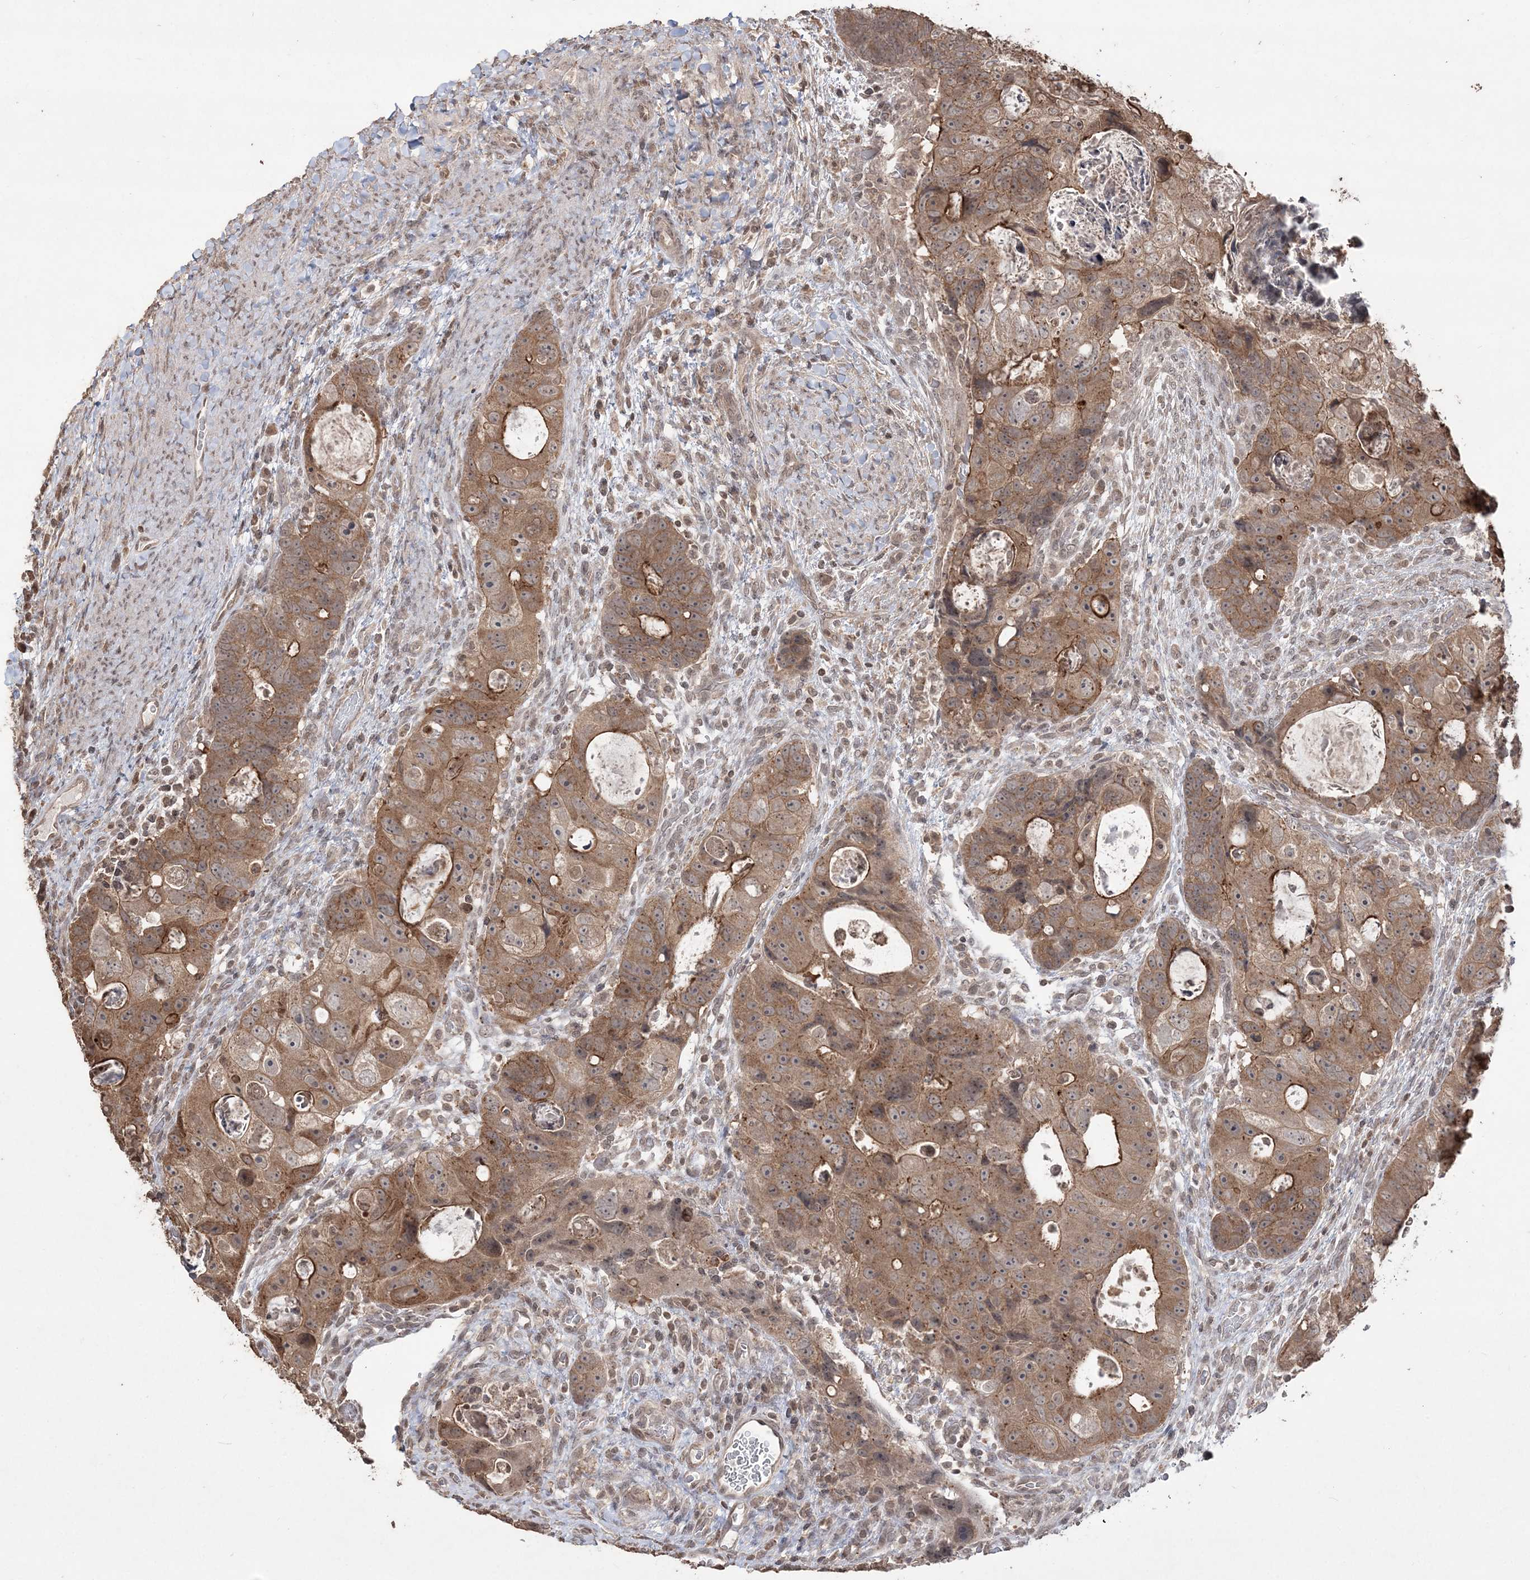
{"staining": {"intensity": "moderate", "quantity": ">75%", "location": "cytoplasmic/membranous"}, "tissue": "colorectal cancer", "cell_type": "Tumor cells", "image_type": "cancer", "snomed": [{"axis": "morphology", "description": "Adenocarcinoma, NOS"}, {"axis": "topography", "description": "Rectum"}], "caption": "Adenocarcinoma (colorectal) stained with IHC displays moderate cytoplasmic/membranous positivity in approximately >75% of tumor cells.", "gene": "EHHADH", "patient": {"sex": "male", "age": 59}}